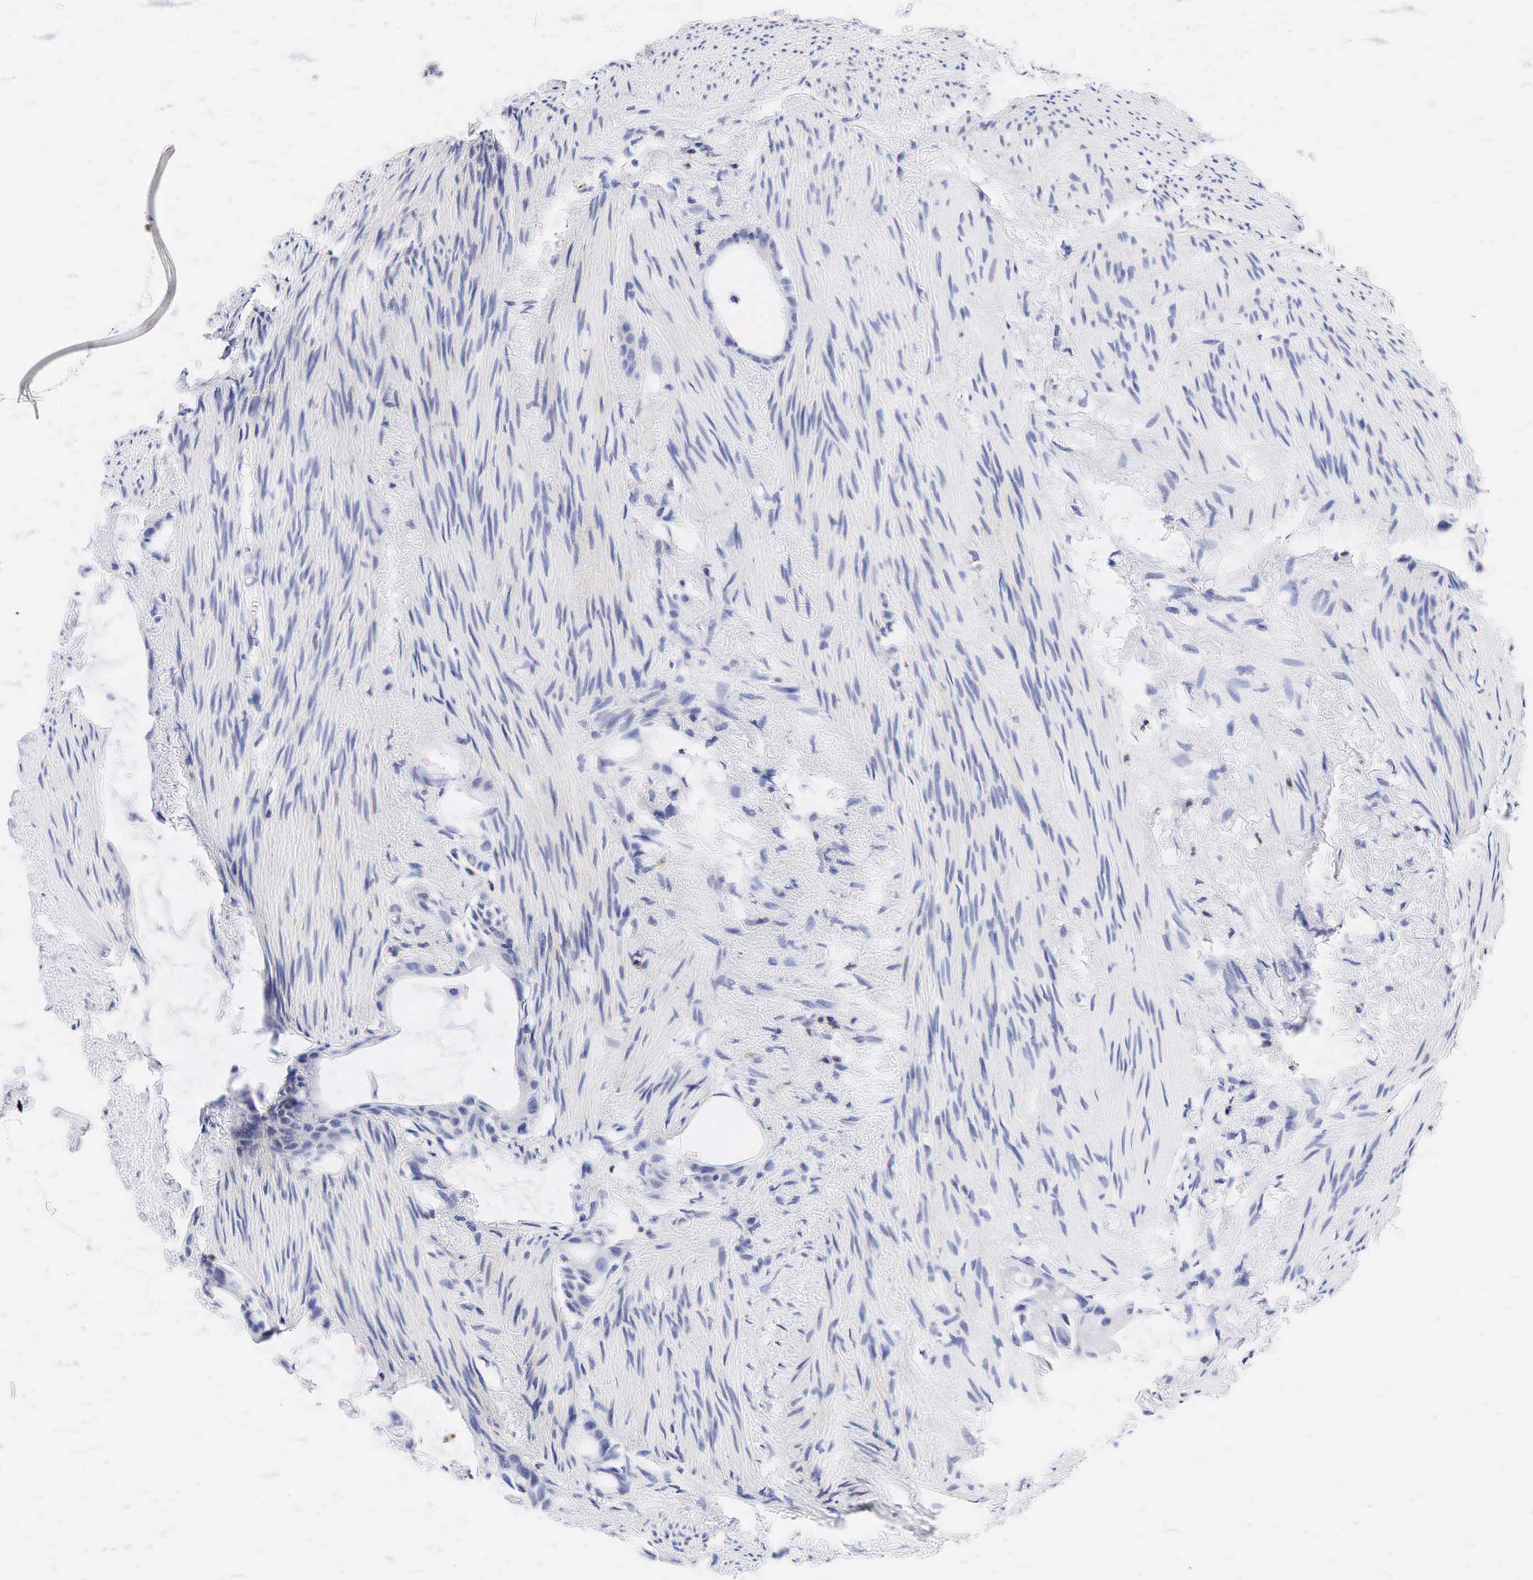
{"staining": {"intensity": "negative", "quantity": "none", "location": "none"}, "tissue": "colorectal cancer", "cell_type": "Tumor cells", "image_type": "cancer", "snomed": [{"axis": "morphology", "description": "Adenocarcinoma, NOS"}, {"axis": "topography", "description": "Colon"}], "caption": "The micrograph shows no staining of tumor cells in adenocarcinoma (colorectal).", "gene": "CD3E", "patient": {"sex": "male", "age": 70}}